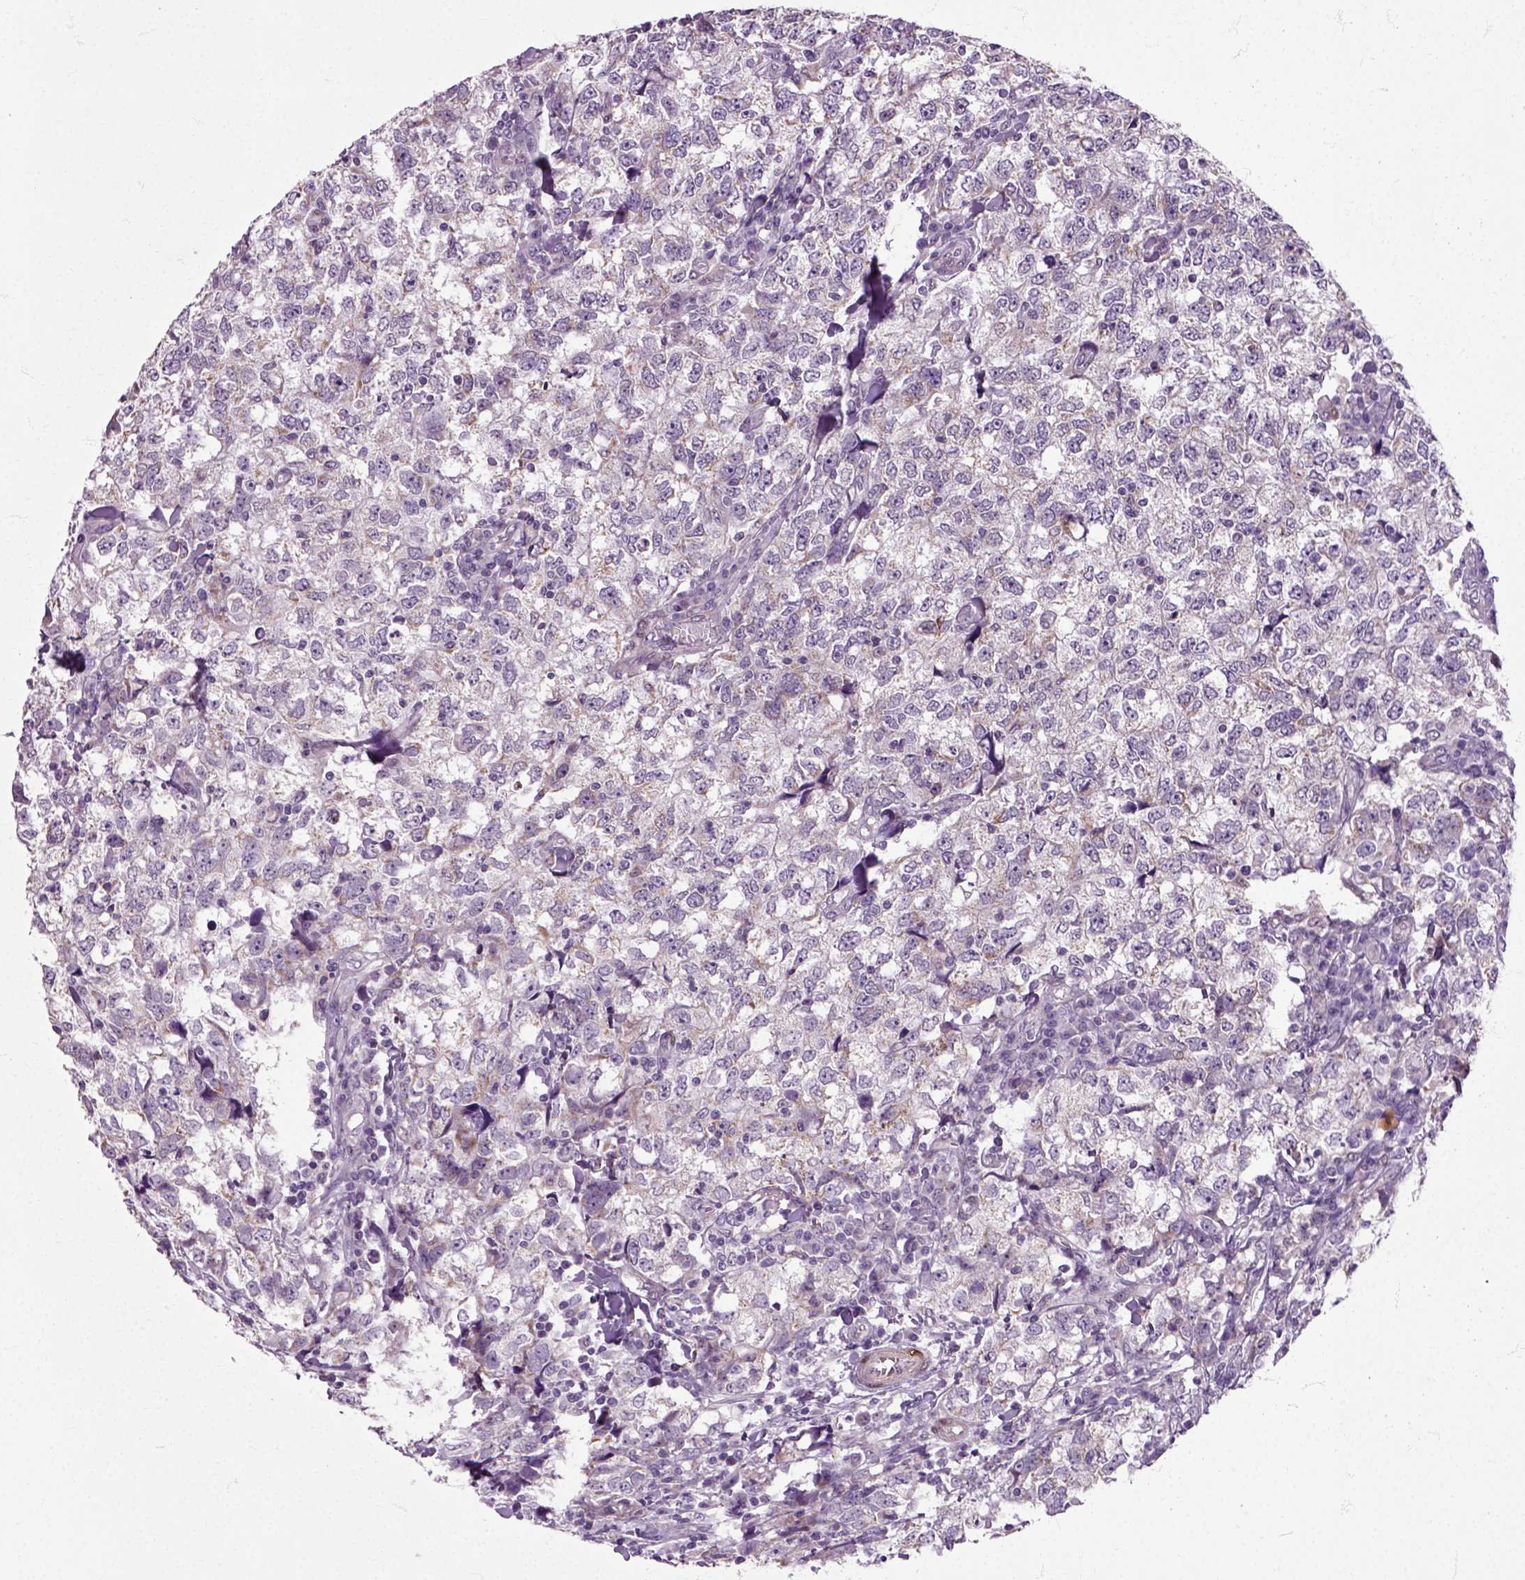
{"staining": {"intensity": "moderate", "quantity": "<25%", "location": "cytoplasmic/membranous"}, "tissue": "breast cancer", "cell_type": "Tumor cells", "image_type": "cancer", "snomed": [{"axis": "morphology", "description": "Duct carcinoma"}, {"axis": "topography", "description": "Breast"}], "caption": "A micrograph of breast cancer stained for a protein exhibits moderate cytoplasmic/membranous brown staining in tumor cells.", "gene": "HSPA2", "patient": {"sex": "female", "age": 30}}